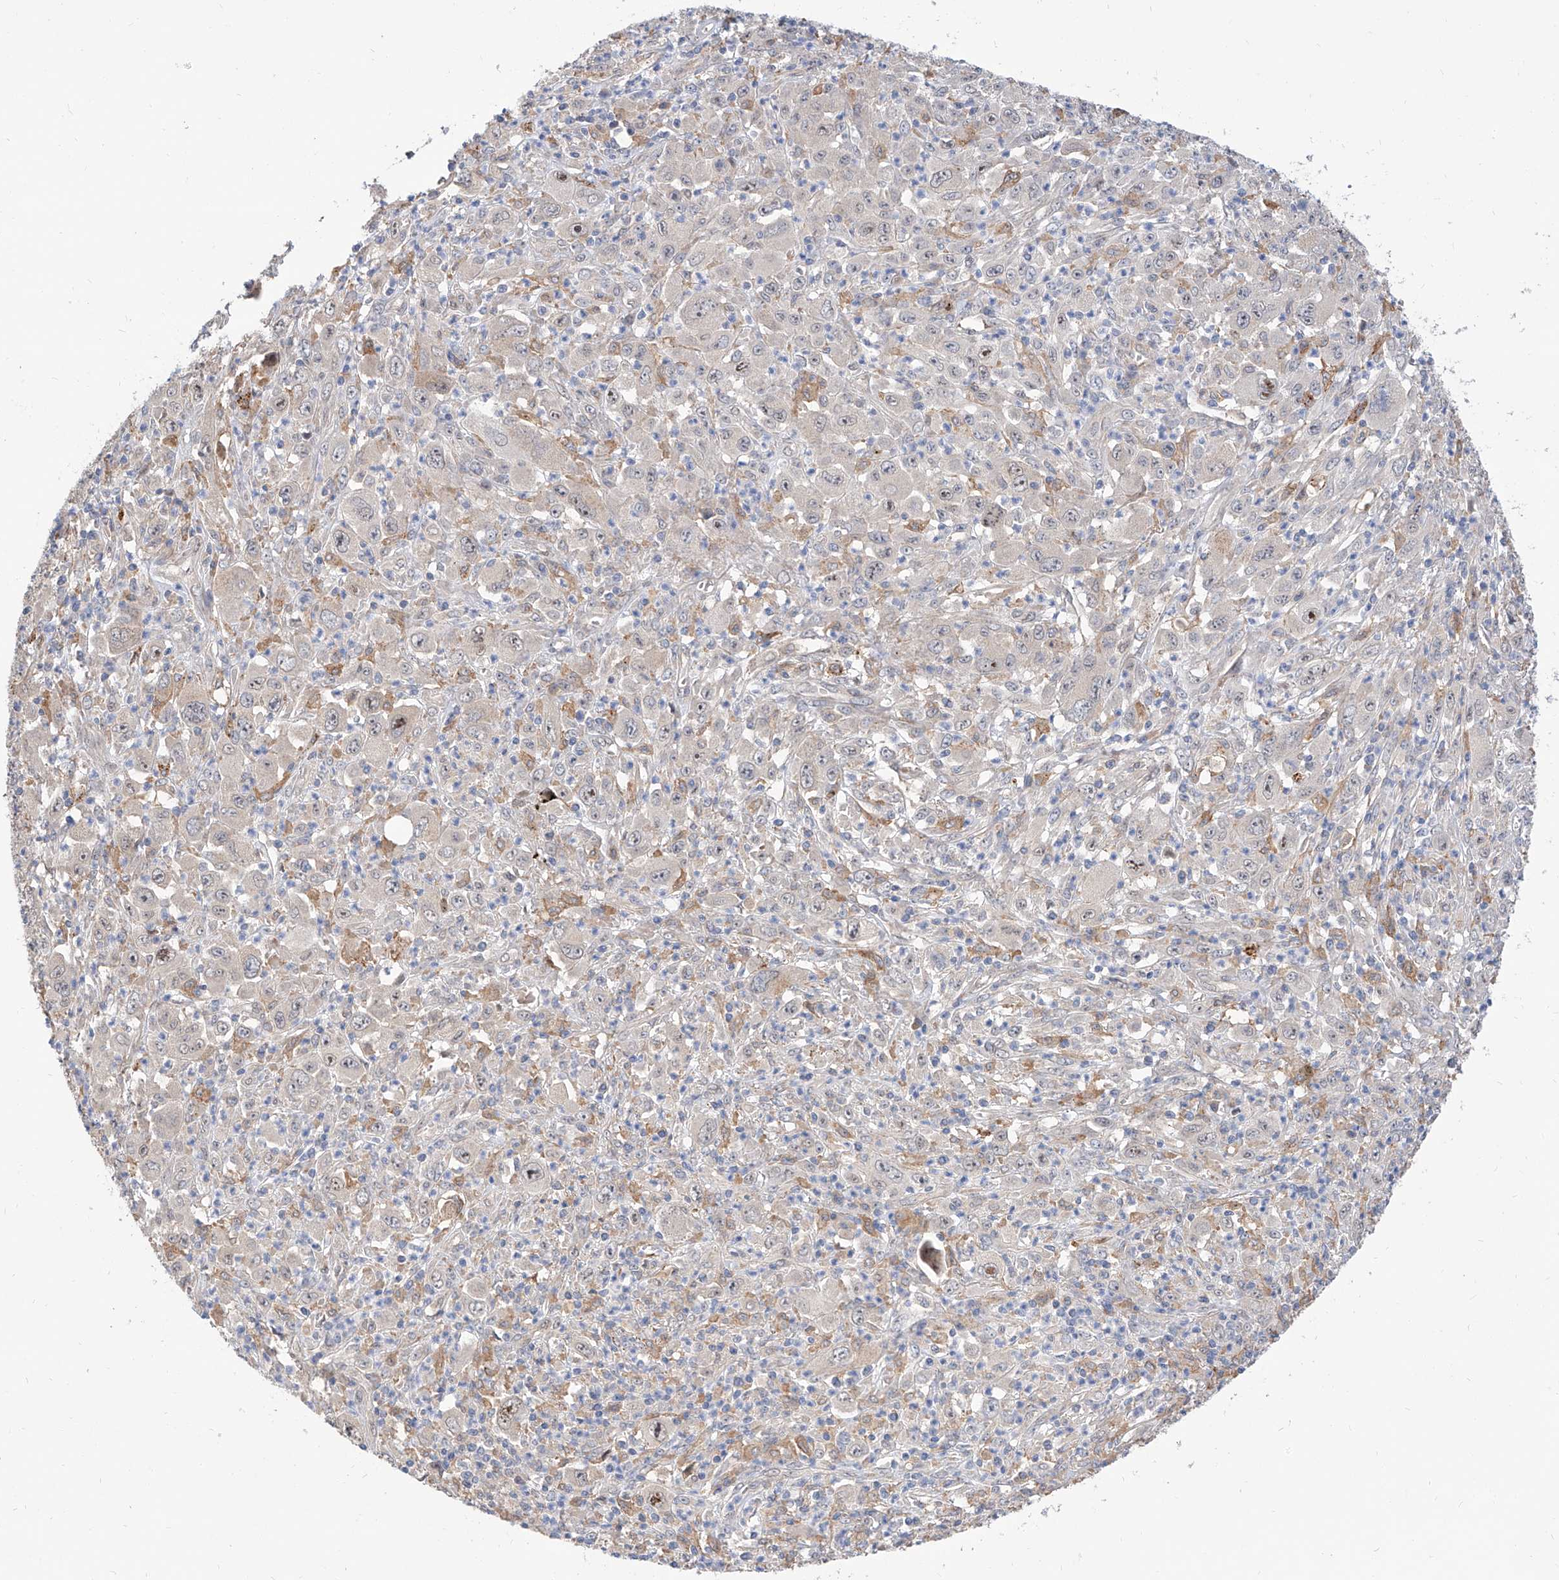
{"staining": {"intensity": "moderate", "quantity": "<25%", "location": "cytoplasmic/membranous,nuclear"}, "tissue": "melanoma", "cell_type": "Tumor cells", "image_type": "cancer", "snomed": [{"axis": "morphology", "description": "Malignant melanoma, Metastatic site"}, {"axis": "topography", "description": "Skin"}], "caption": "Immunohistochemistry (IHC) histopathology image of human melanoma stained for a protein (brown), which displays low levels of moderate cytoplasmic/membranous and nuclear expression in approximately <25% of tumor cells.", "gene": "MAGEE2", "patient": {"sex": "female", "age": 56}}